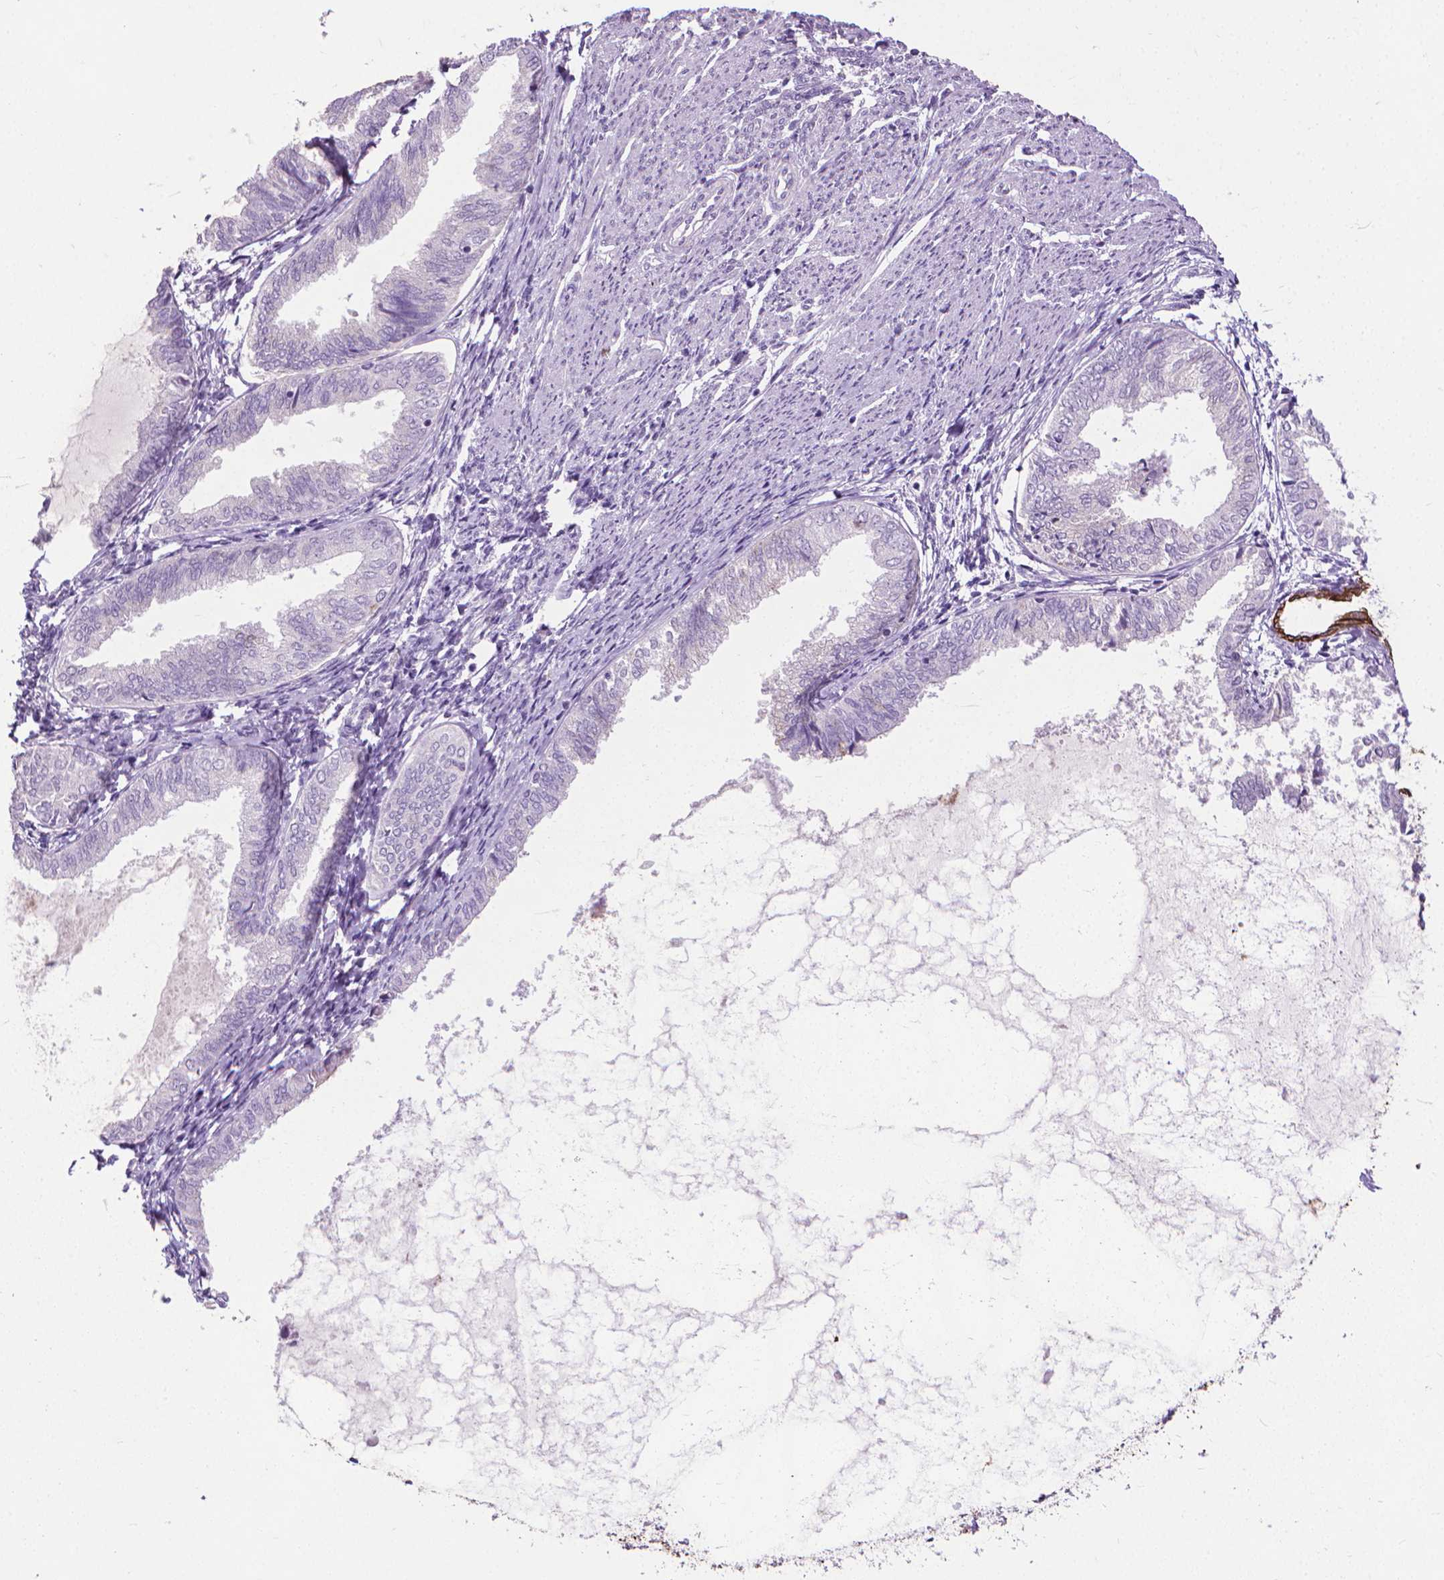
{"staining": {"intensity": "strong", "quantity": "25%-75%", "location": "cytoplasmic/membranous"}, "tissue": "endometrial cancer", "cell_type": "Tumor cells", "image_type": "cancer", "snomed": [{"axis": "morphology", "description": "Adenocarcinoma, NOS"}, {"axis": "topography", "description": "Endometrium"}], "caption": "Brown immunohistochemical staining in human endometrial cancer exhibits strong cytoplasmic/membranous positivity in approximately 25%-75% of tumor cells.", "gene": "KRT5", "patient": {"sex": "female", "age": 68}}